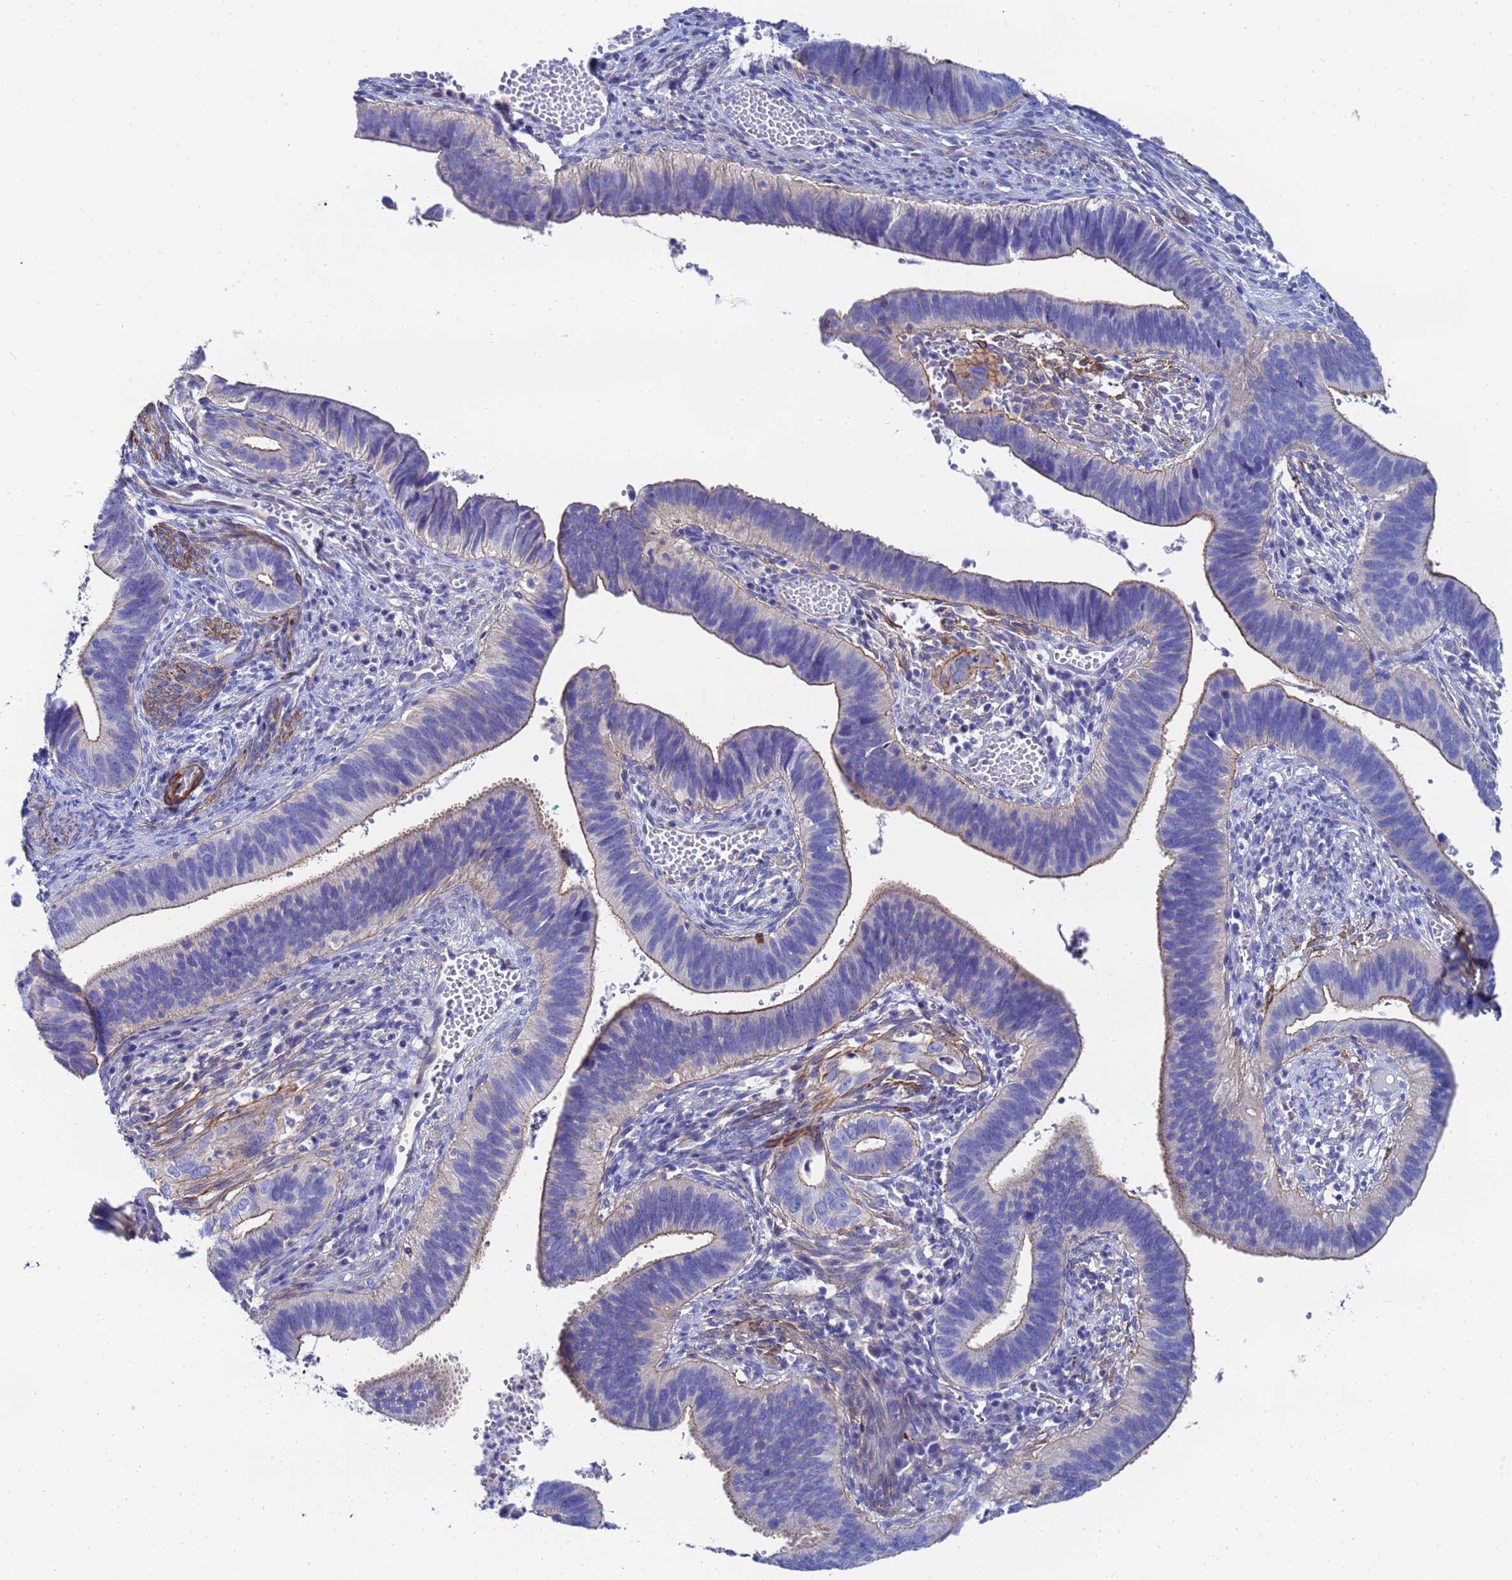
{"staining": {"intensity": "moderate", "quantity": "25%-75%", "location": "cytoplasmic/membranous"}, "tissue": "cervical cancer", "cell_type": "Tumor cells", "image_type": "cancer", "snomed": [{"axis": "morphology", "description": "Adenocarcinoma, NOS"}, {"axis": "topography", "description": "Cervix"}], "caption": "A medium amount of moderate cytoplasmic/membranous staining is present in about 25%-75% of tumor cells in cervical cancer tissue.", "gene": "RAB39B", "patient": {"sex": "female", "age": 42}}